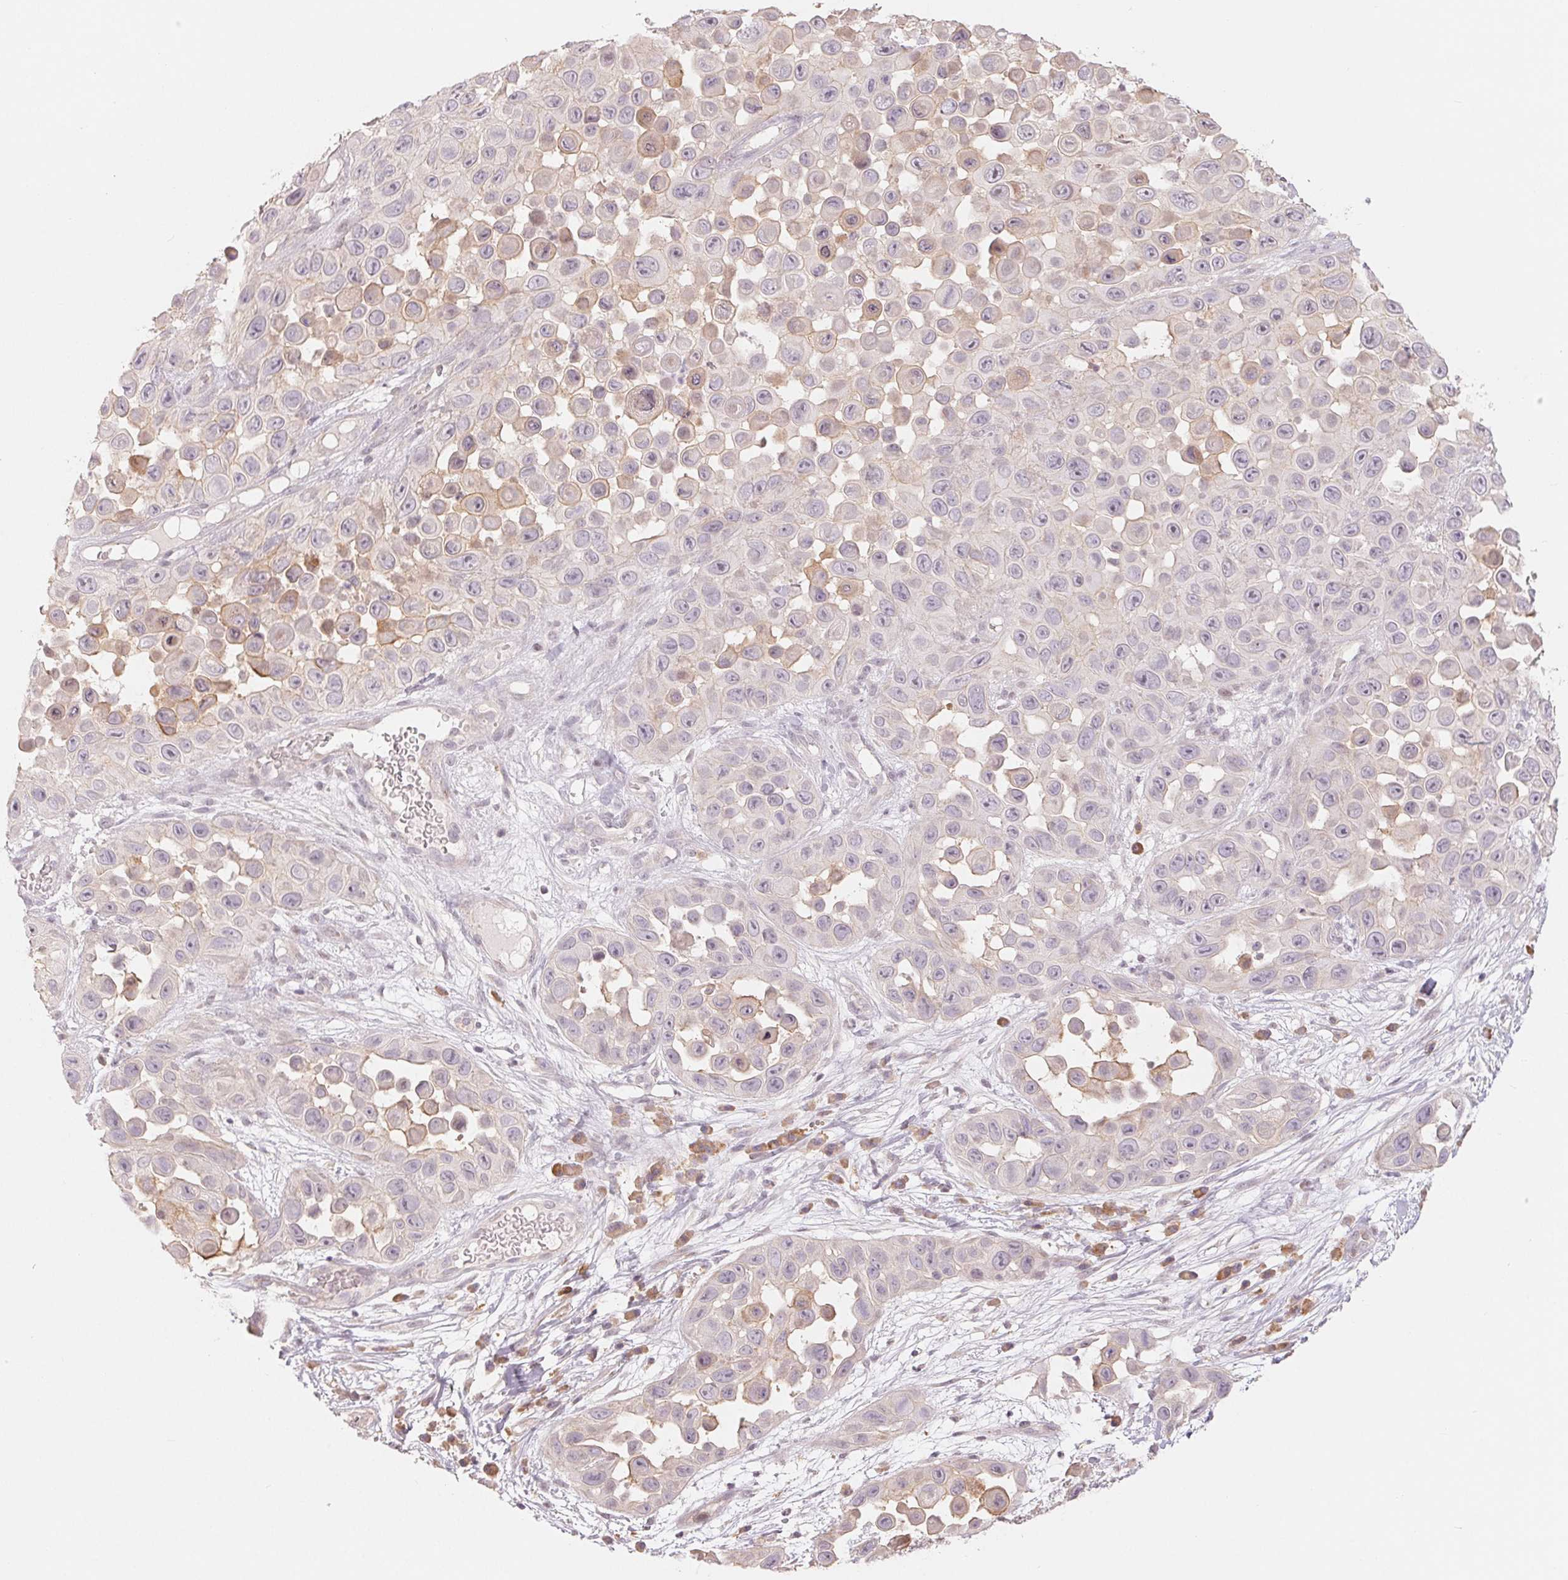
{"staining": {"intensity": "weak", "quantity": "<25%", "location": "cytoplasmic/membranous"}, "tissue": "skin cancer", "cell_type": "Tumor cells", "image_type": "cancer", "snomed": [{"axis": "morphology", "description": "Squamous cell carcinoma, NOS"}, {"axis": "topography", "description": "Skin"}], "caption": "DAB (3,3'-diaminobenzidine) immunohistochemical staining of skin cancer reveals no significant expression in tumor cells.", "gene": "DENND2C", "patient": {"sex": "male", "age": 81}}